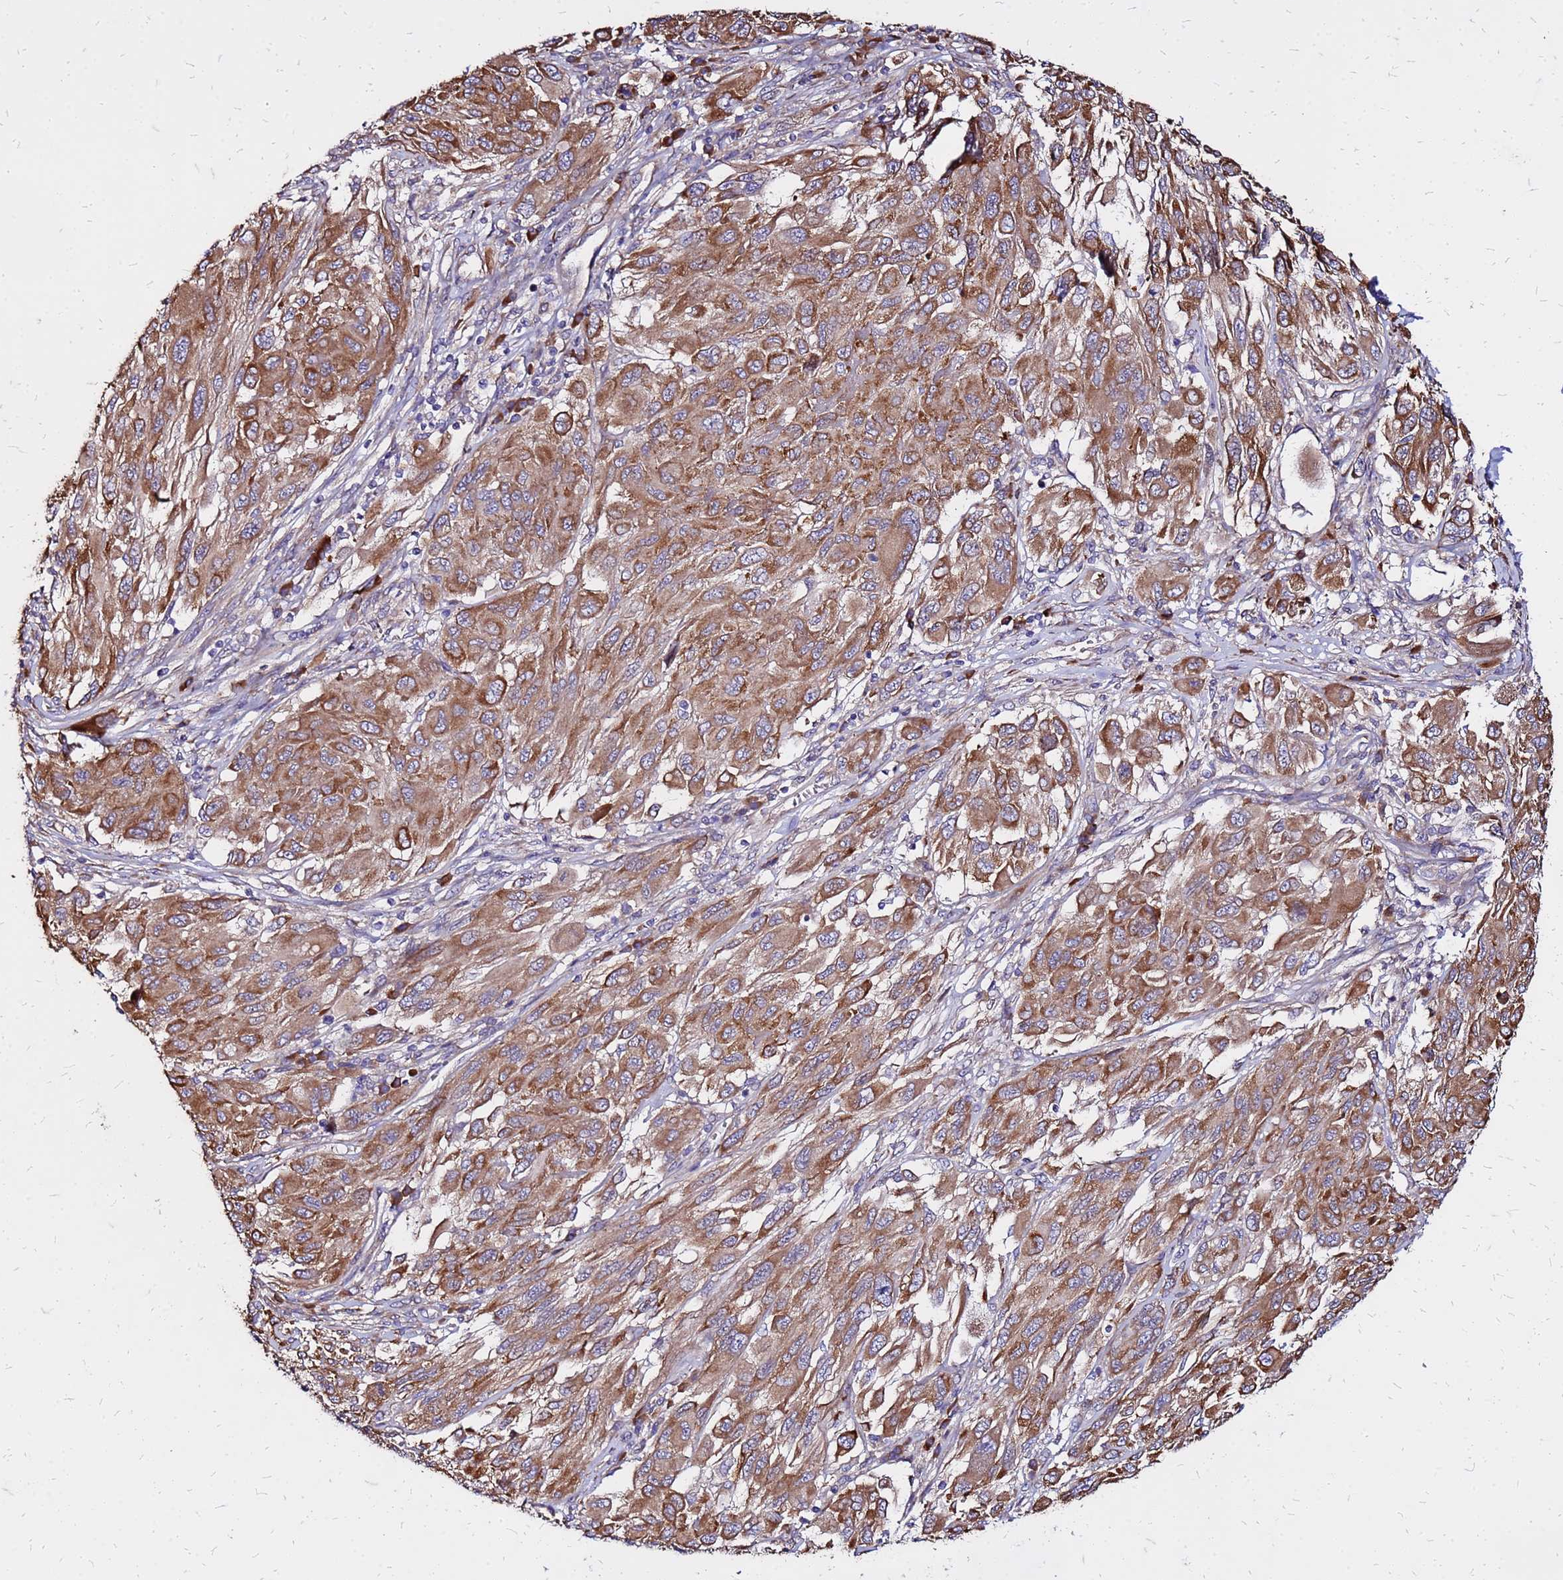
{"staining": {"intensity": "strong", "quantity": ">75%", "location": "cytoplasmic/membranous"}, "tissue": "melanoma", "cell_type": "Tumor cells", "image_type": "cancer", "snomed": [{"axis": "morphology", "description": "Malignant melanoma, NOS"}, {"axis": "topography", "description": "Skin"}], "caption": "This histopathology image exhibits immunohistochemistry staining of human malignant melanoma, with high strong cytoplasmic/membranous staining in approximately >75% of tumor cells.", "gene": "VMO1", "patient": {"sex": "female", "age": 91}}